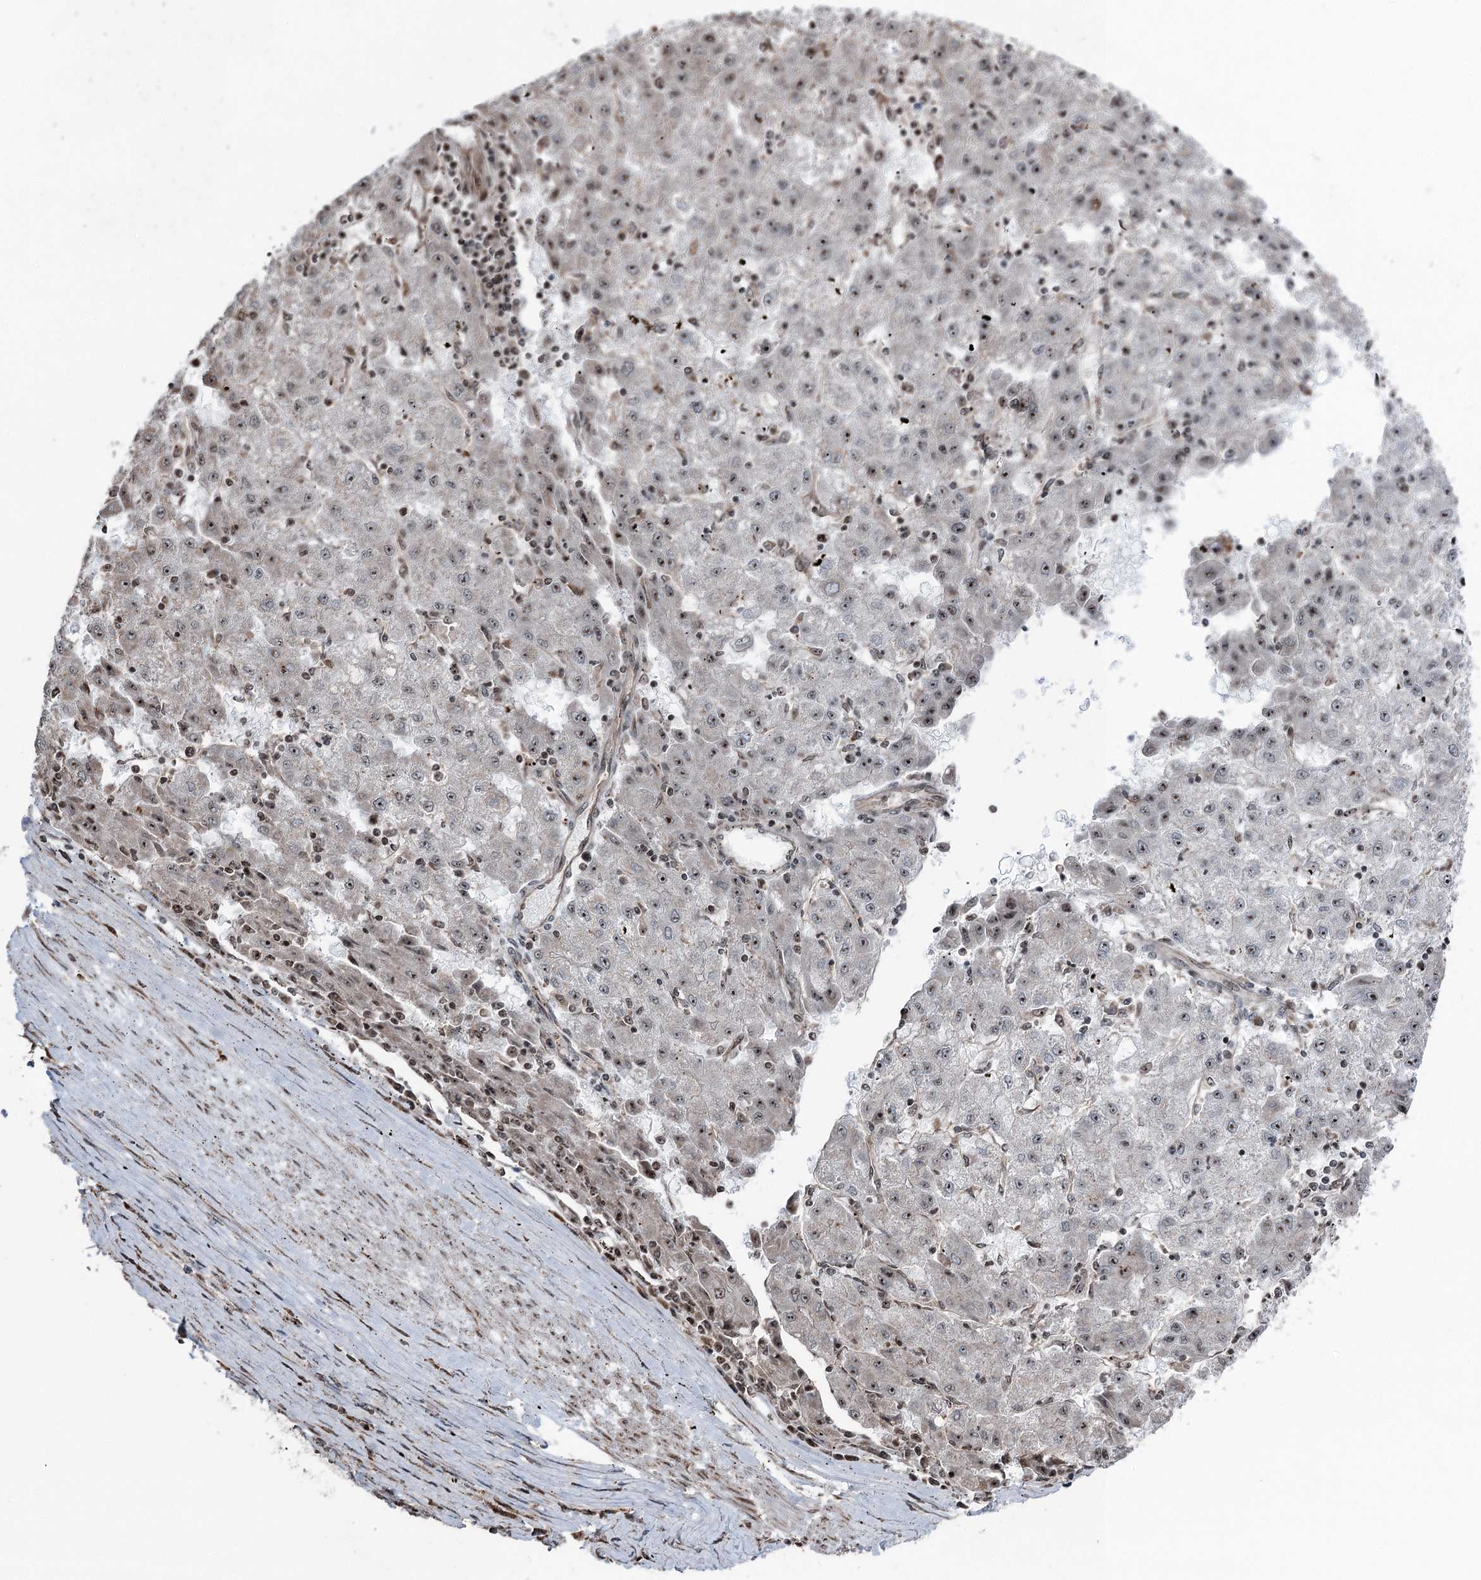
{"staining": {"intensity": "moderate", "quantity": ">75%", "location": "nuclear"}, "tissue": "liver cancer", "cell_type": "Tumor cells", "image_type": "cancer", "snomed": [{"axis": "morphology", "description": "Carcinoma, Hepatocellular, NOS"}, {"axis": "topography", "description": "Liver"}], "caption": "Human hepatocellular carcinoma (liver) stained with a brown dye reveals moderate nuclear positive expression in about >75% of tumor cells.", "gene": "STEEP1", "patient": {"sex": "male", "age": 72}}